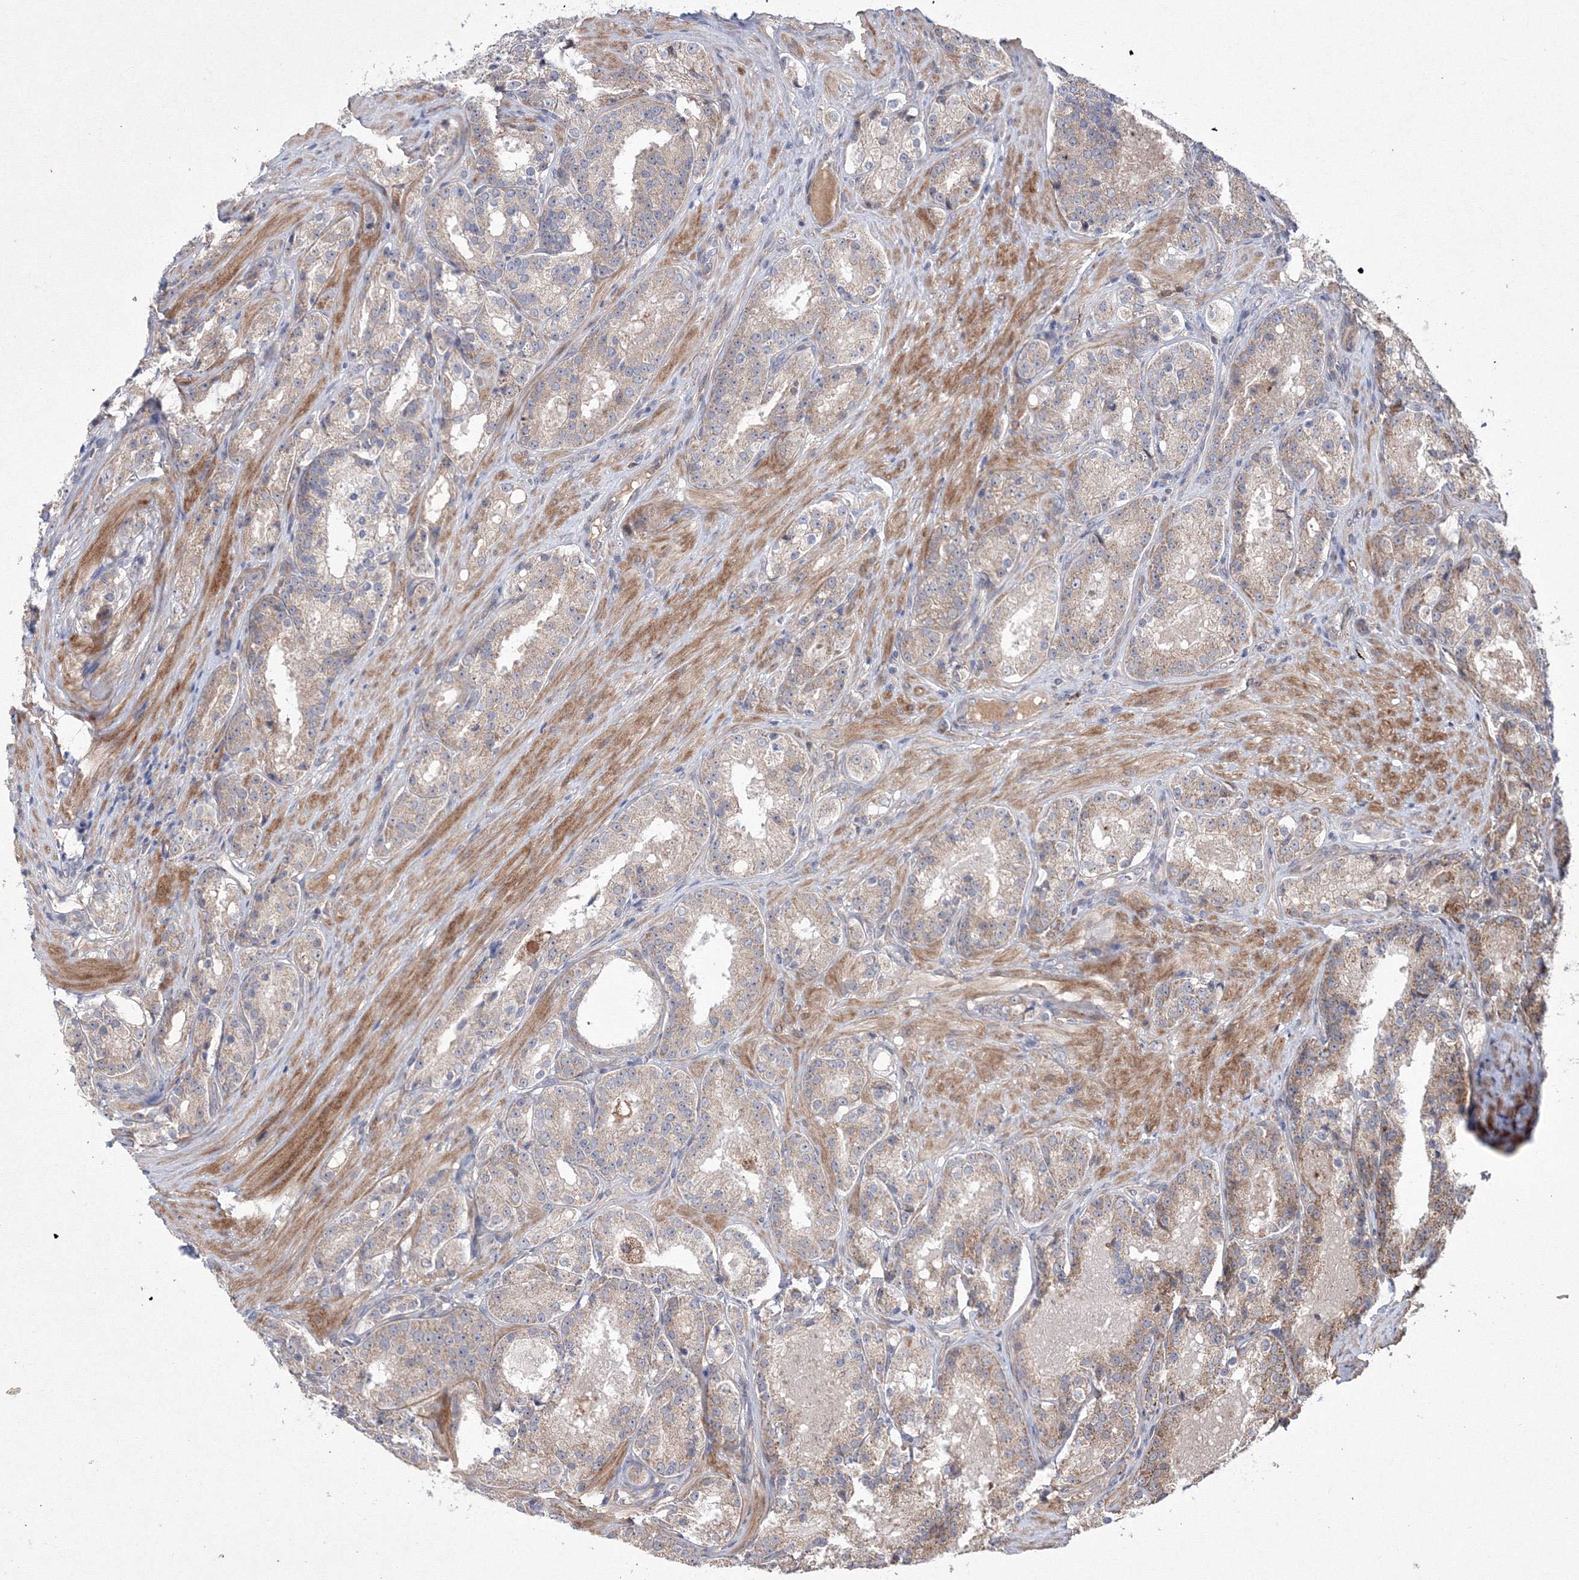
{"staining": {"intensity": "weak", "quantity": "25%-75%", "location": "cytoplasmic/membranous"}, "tissue": "prostate cancer", "cell_type": "Tumor cells", "image_type": "cancer", "snomed": [{"axis": "morphology", "description": "Adenocarcinoma, High grade"}, {"axis": "topography", "description": "Prostate"}], "caption": "Protein staining of prostate cancer tissue reveals weak cytoplasmic/membranous staining in approximately 25%-75% of tumor cells.", "gene": "RANBP3L", "patient": {"sex": "male", "age": 60}}